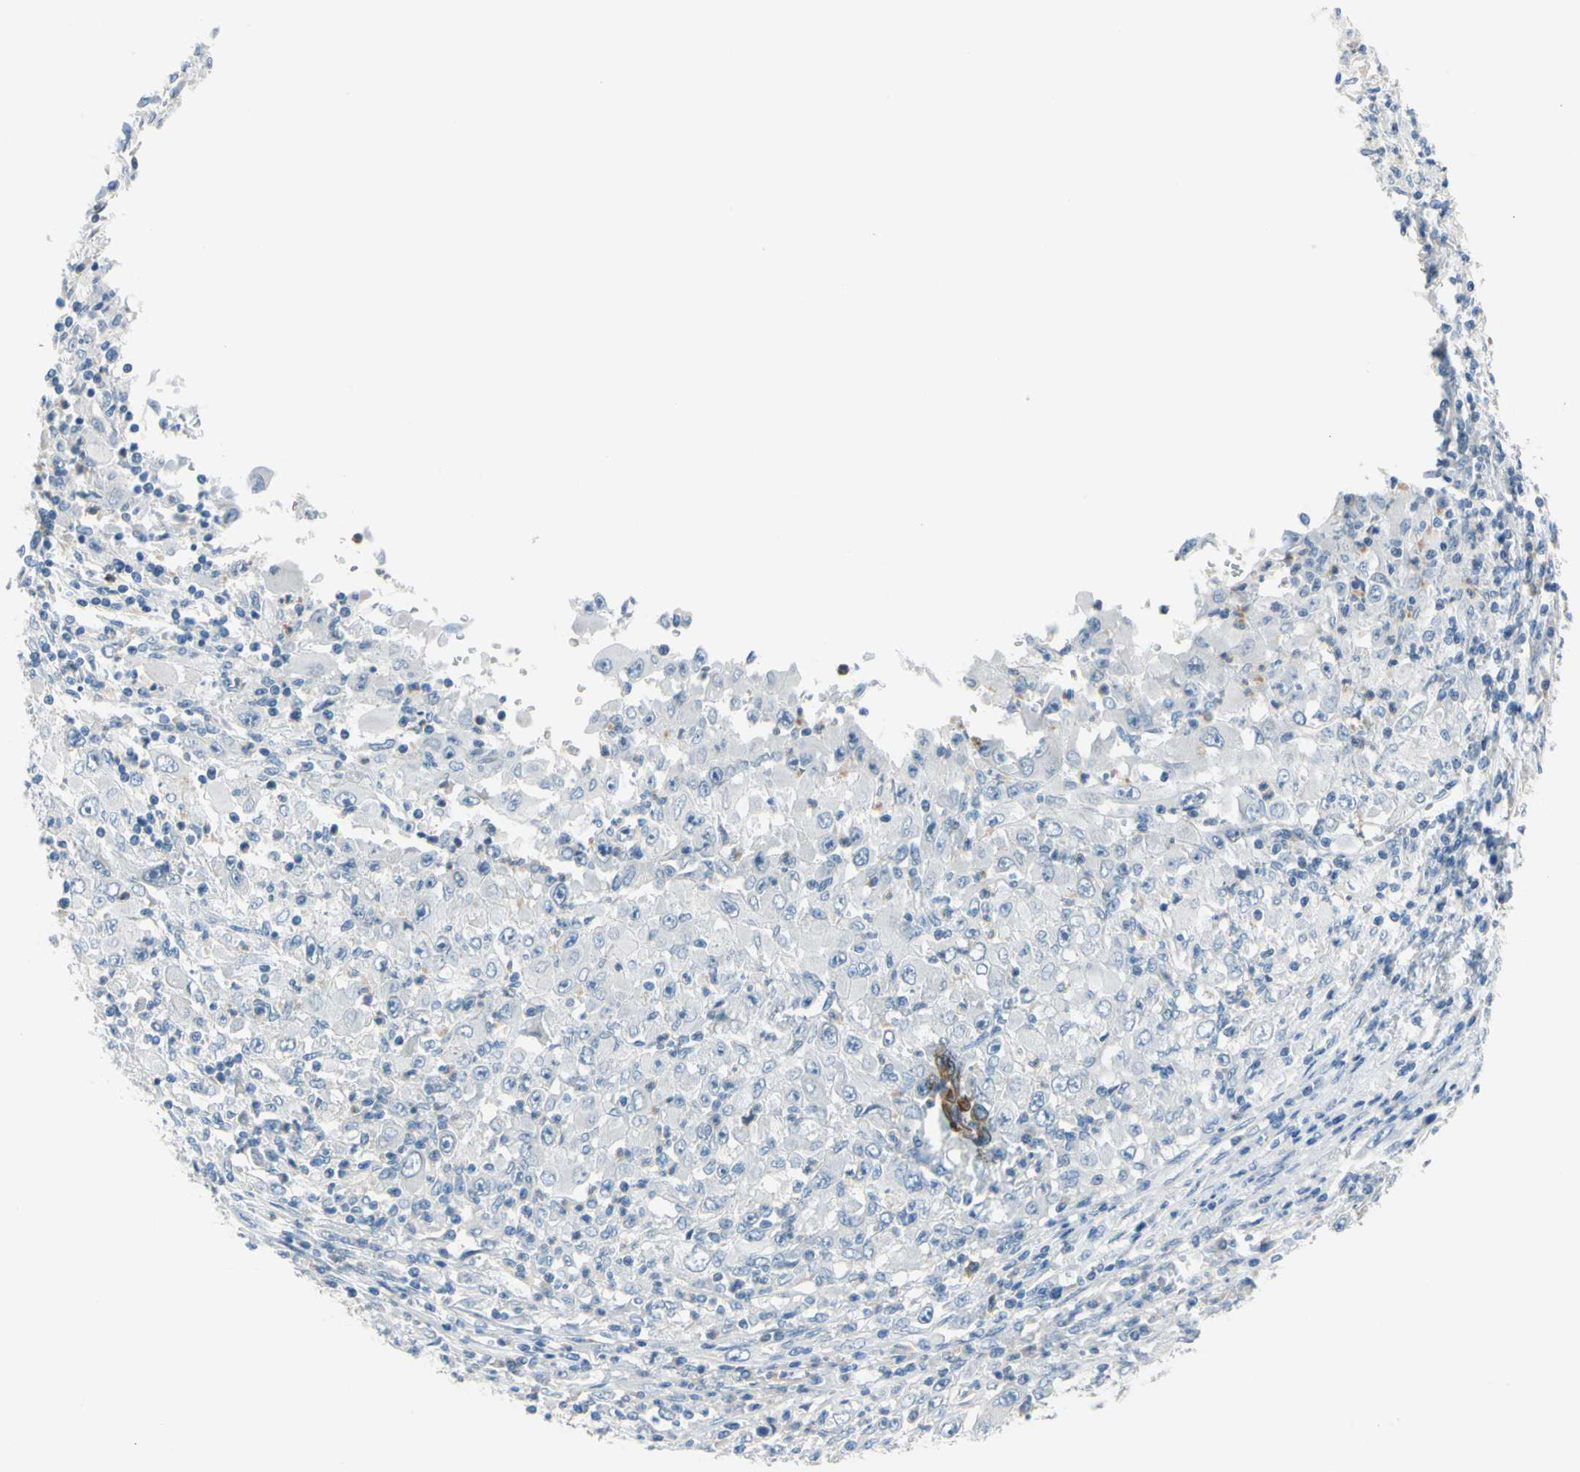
{"staining": {"intensity": "negative", "quantity": "none", "location": "none"}, "tissue": "melanoma", "cell_type": "Tumor cells", "image_type": "cancer", "snomed": [{"axis": "morphology", "description": "Malignant melanoma, Metastatic site"}, {"axis": "topography", "description": "Skin"}], "caption": "This photomicrograph is of malignant melanoma (metastatic site) stained with immunohistochemistry to label a protein in brown with the nuclei are counter-stained blue. There is no expression in tumor cells. Brightfield microscopy of immunohistochemistry (IHC) stained with DAB (3,3'-diaminobenzidine) (brown) and hematoxylin (blue), captured at high magnification.", "gene": "DCT", "patient": {"sex": "female", "age": 56}}